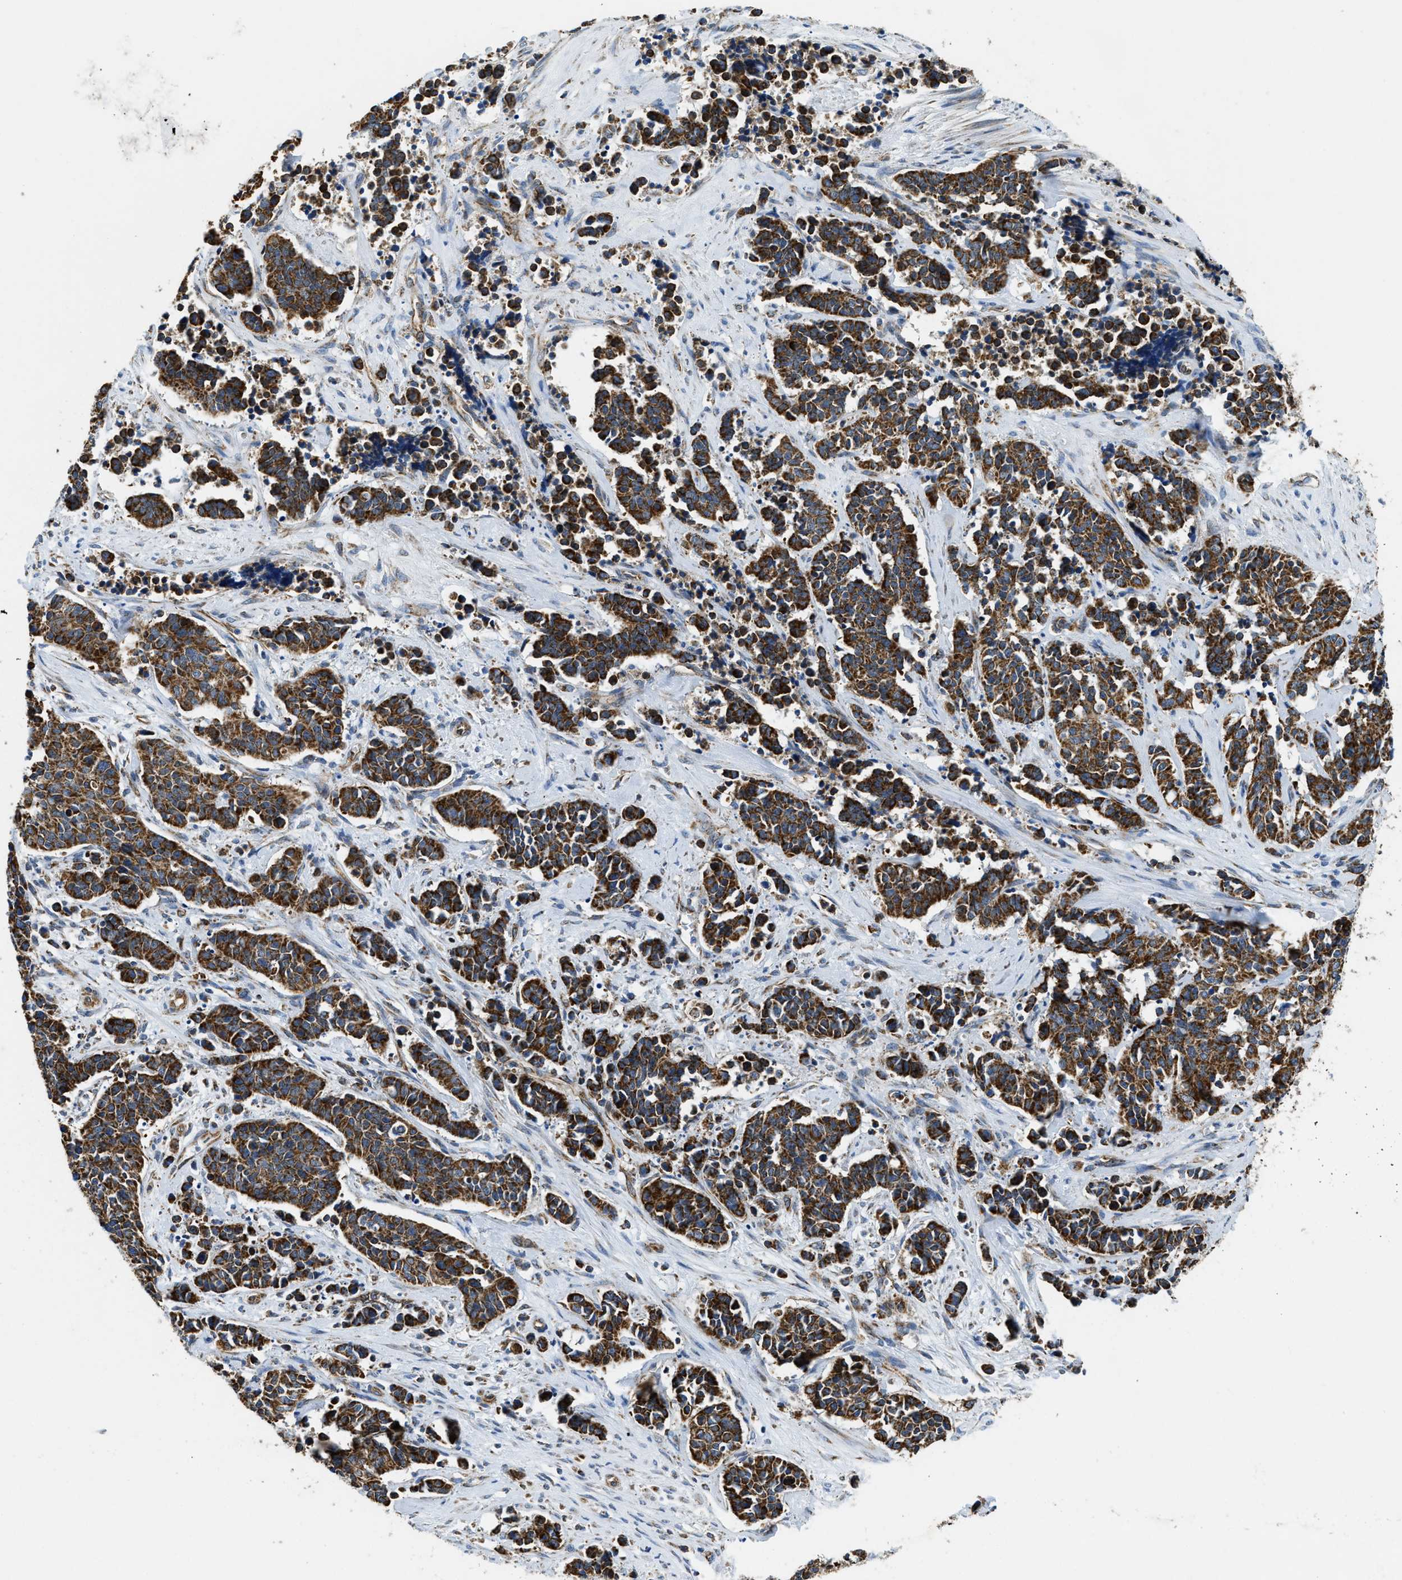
{"staining": {"intensity": "strong", "quantity": ">75%", "location": "cytoplasmic/membranous"}, "tissue": "cervical cancer", "cell_type": "Tumor cells", "image_type": "cancer", "snomed": [{"axis": "morphology", "description": "Squamous cell carcinoma, NOS"}, {"axis": "topography", "description": "Cervix"}], "caption": "IHC (DAB) staining of cervical cancer reveals strong cytoplasmic/membranous protein positivity in approximately >75% of tumor cells. Using DAB (3,3'-diaminobenzidine) (brown) and hematoxylin (blue) stains, captured at high magnification using brightfield microscopy.", "gene": "STK33", "patient": {"sex": "female", "age": 35}}